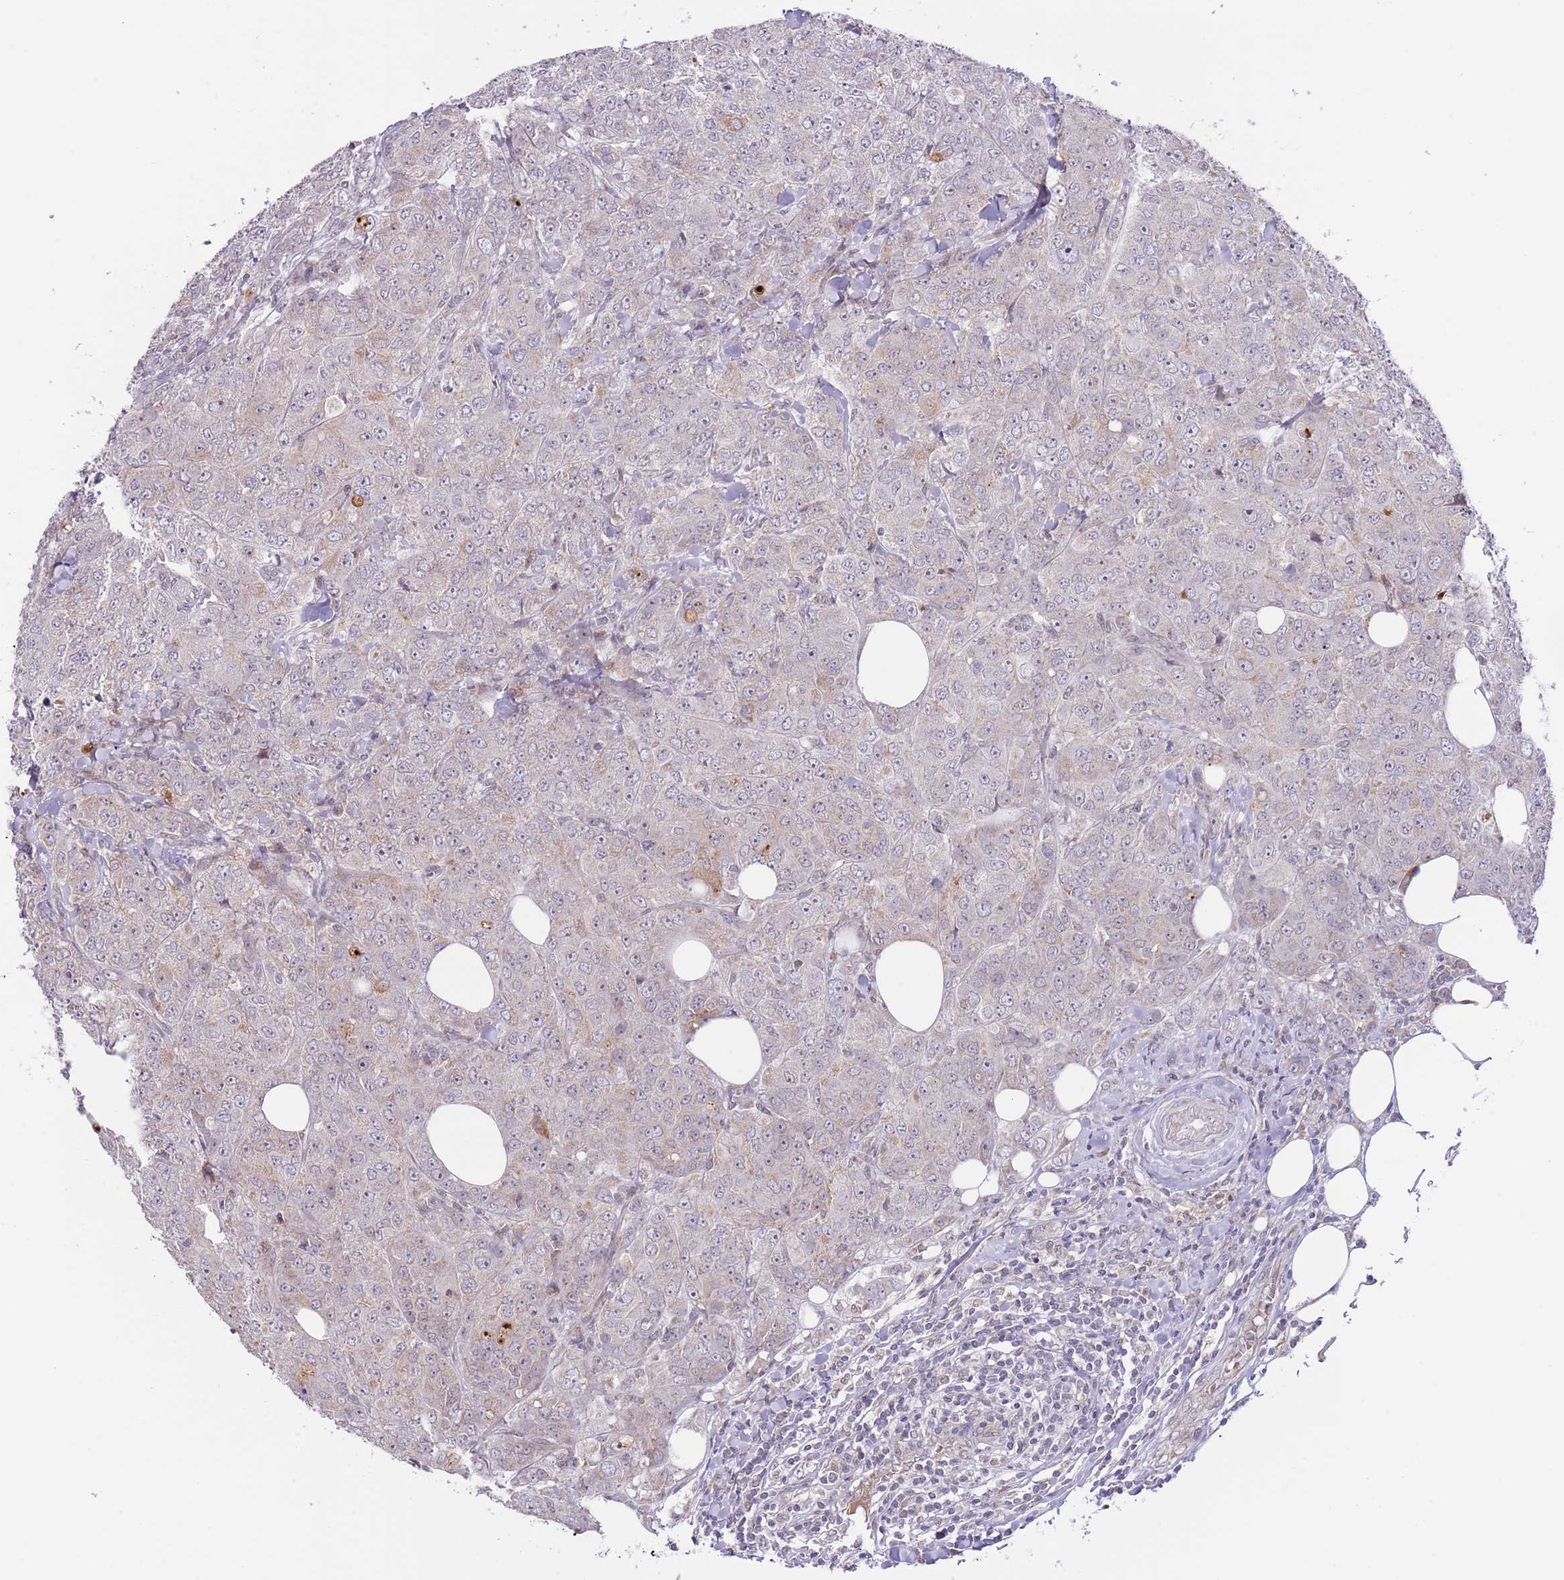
{"staining": {"intensity": "negative", "quantity": "none", "location": "none"}, "tissue": "breast cancer", "cell_type": "Tumor cells", "image_type": "cancer", "snomed": [{"axis": "morphology", "description": "Duct carcinoma"}, {"axis": "topography", "description": "Breast"}], "caption": "Image shows no significant protein staining in tumor cells of intraductal carcinoma (breast).", "gene": "AP1S2", "patient": {"sex": "female", "age": 43}}